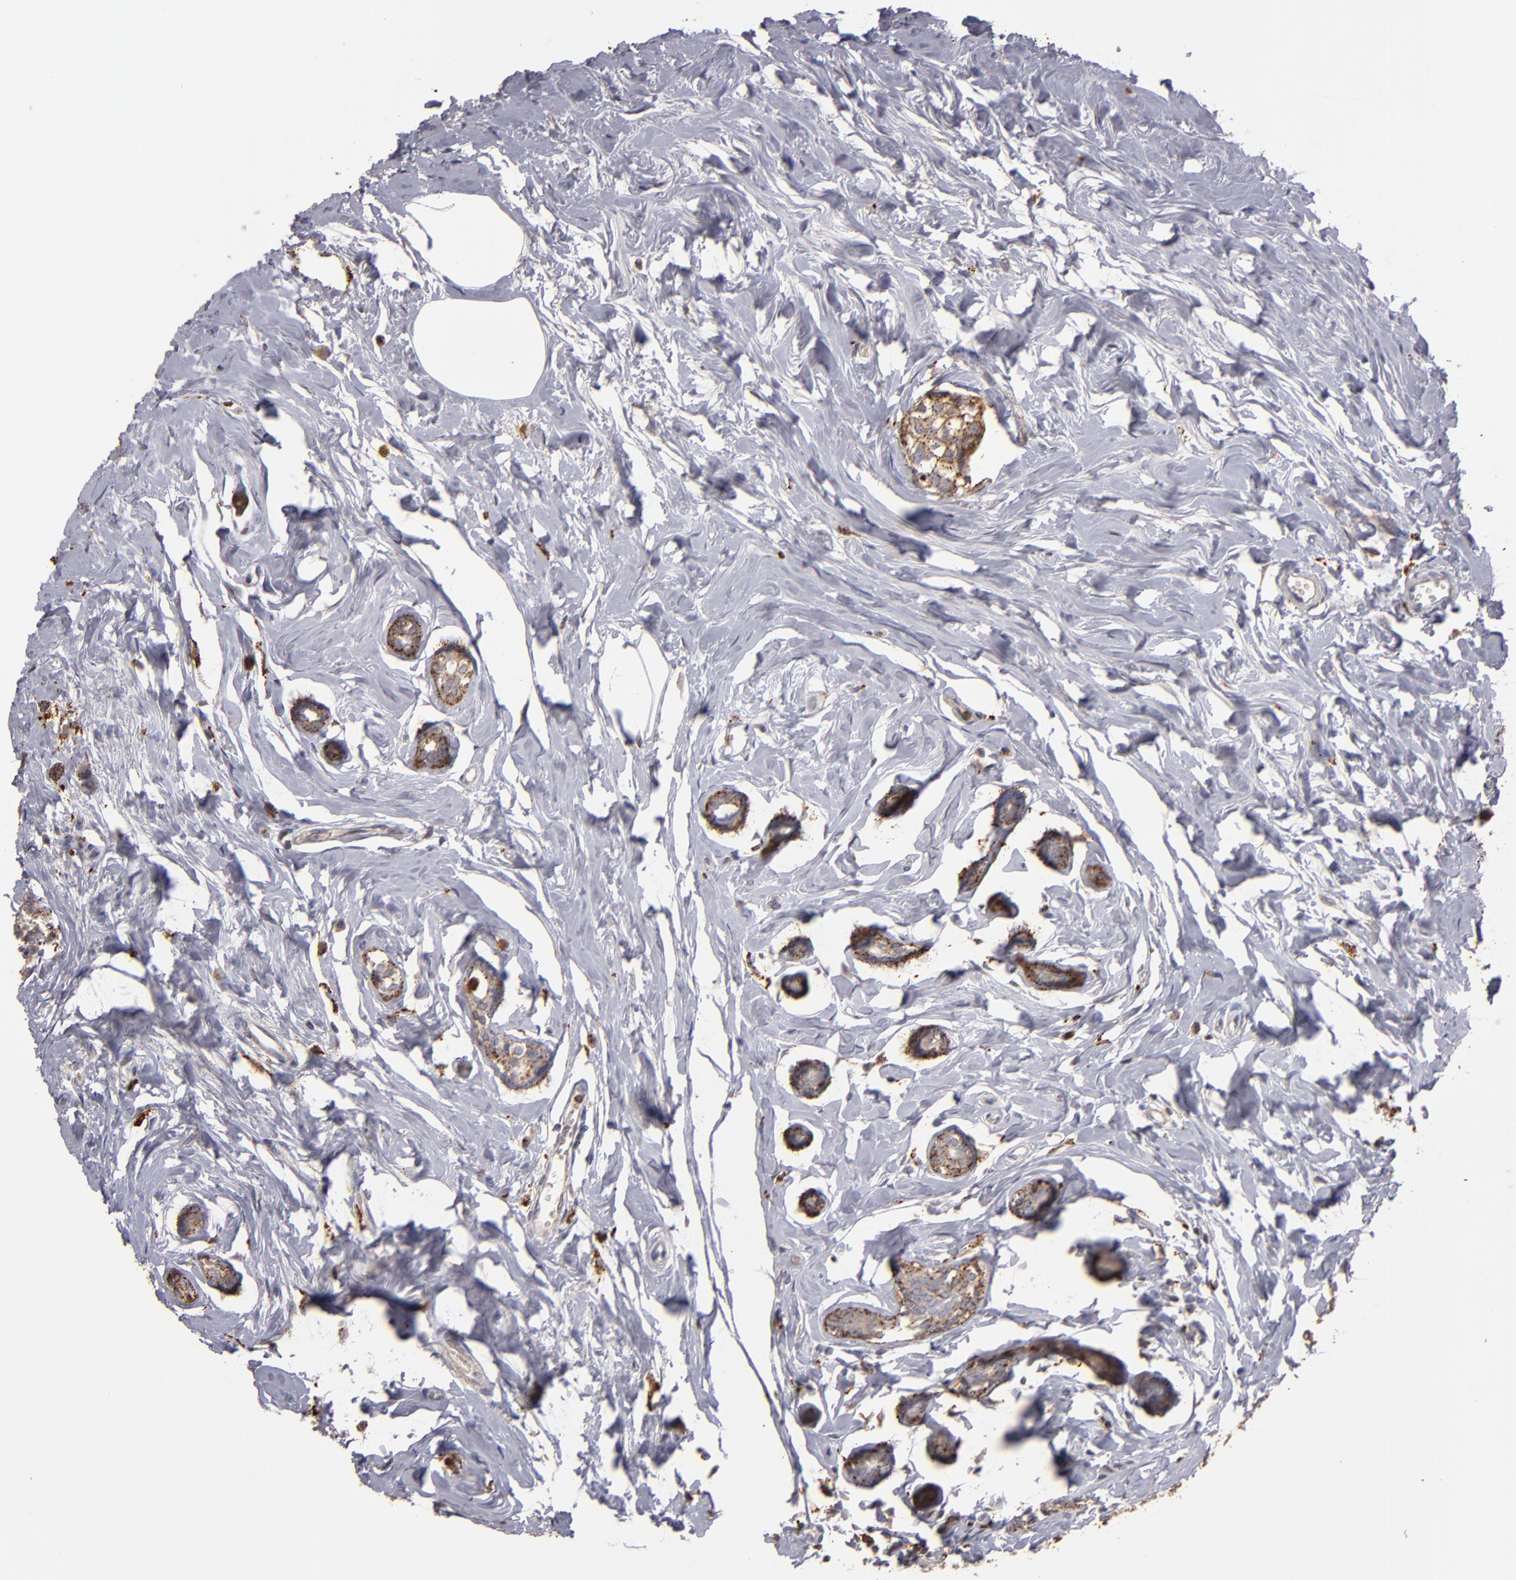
{"staining": {"intensity": "strong", "quantity": ">75%", "location": "cytoplasmic/membranous"}, "tissue": "breast cancer", "cell_type": "Tumor cells", "image_type": "cancer", "snomed": [{"axis": "morphology", "description": "Normal tissue, NOS"}, {"axis": "morphology", "description": "Duct carcinoma"}, {"axis": "topography", "description": "Breast"}], "caption": "Tumor cells exhibit high levels of strong cytoplasmic/membranous positivity in approximately >75% of cells in breast invasive ductal carcinoma.", "gene": "TRAF1", "patient": {"sex": "female", "age": 50}}